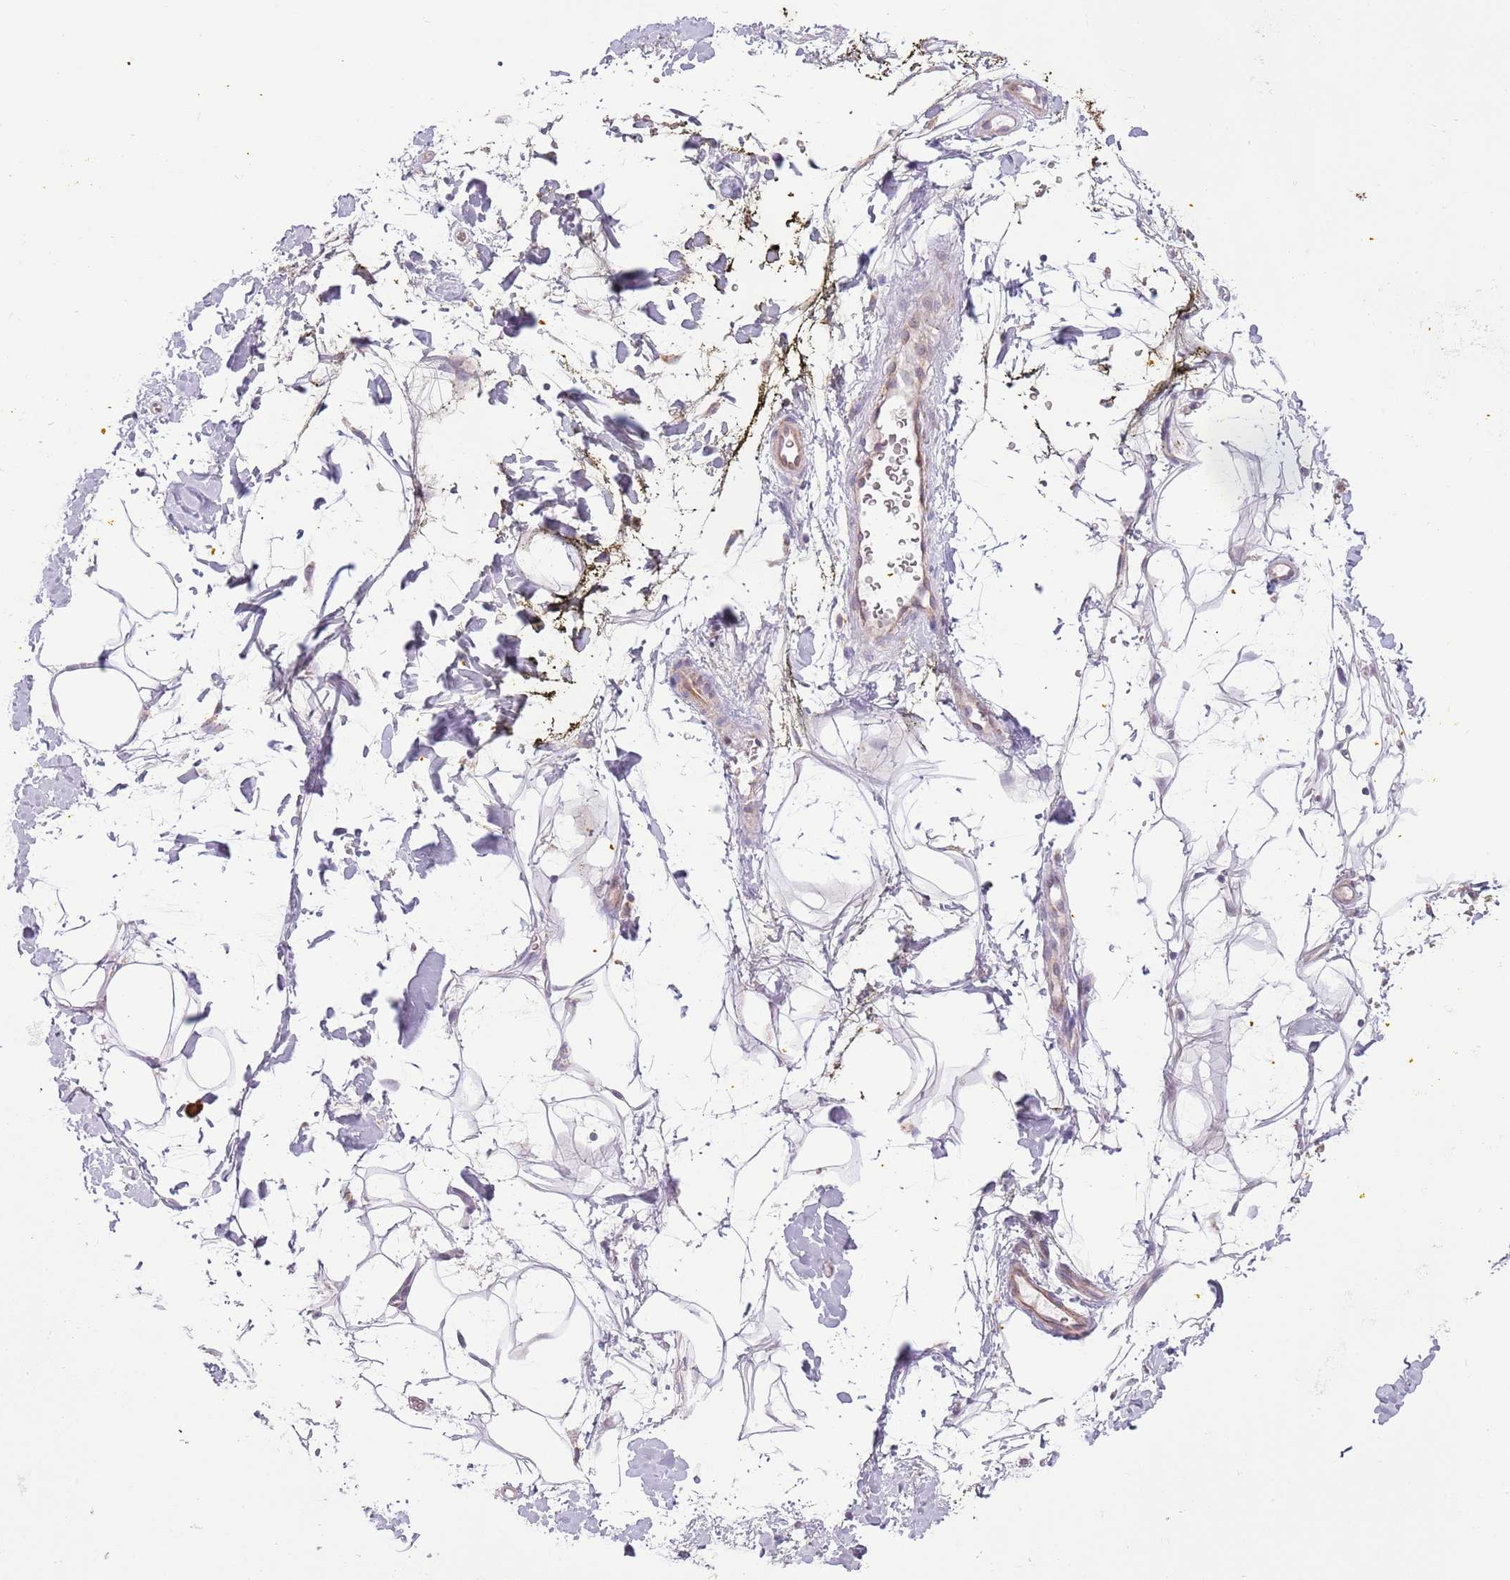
{"staining": {"intensity": "weak", "quantity": ">75%", "location": "cytoplasmic/membranous"}, "tissue": "adipose tissue", "cell_type": "Adipocytes", "image_type": "normal", "snomed": [{"axis": "morphology", "description": "Normal tissue, NOS"}, {"axis": "morphology", "description": "Adenocarcinoma, NOS"}, {"axis": "topography", "description": "Pancreas"}, {"axis": "topography", "description": "Peripheral nerve tissue"}], "caption": "Brown immunohistochemical staining in unremarkable adipose tissue displays weak cytoplasmic/membranous expression in approximately >75% of adipocytes.", "gene": "LHX6", "patient": {"sex": "male", "age": 59}}